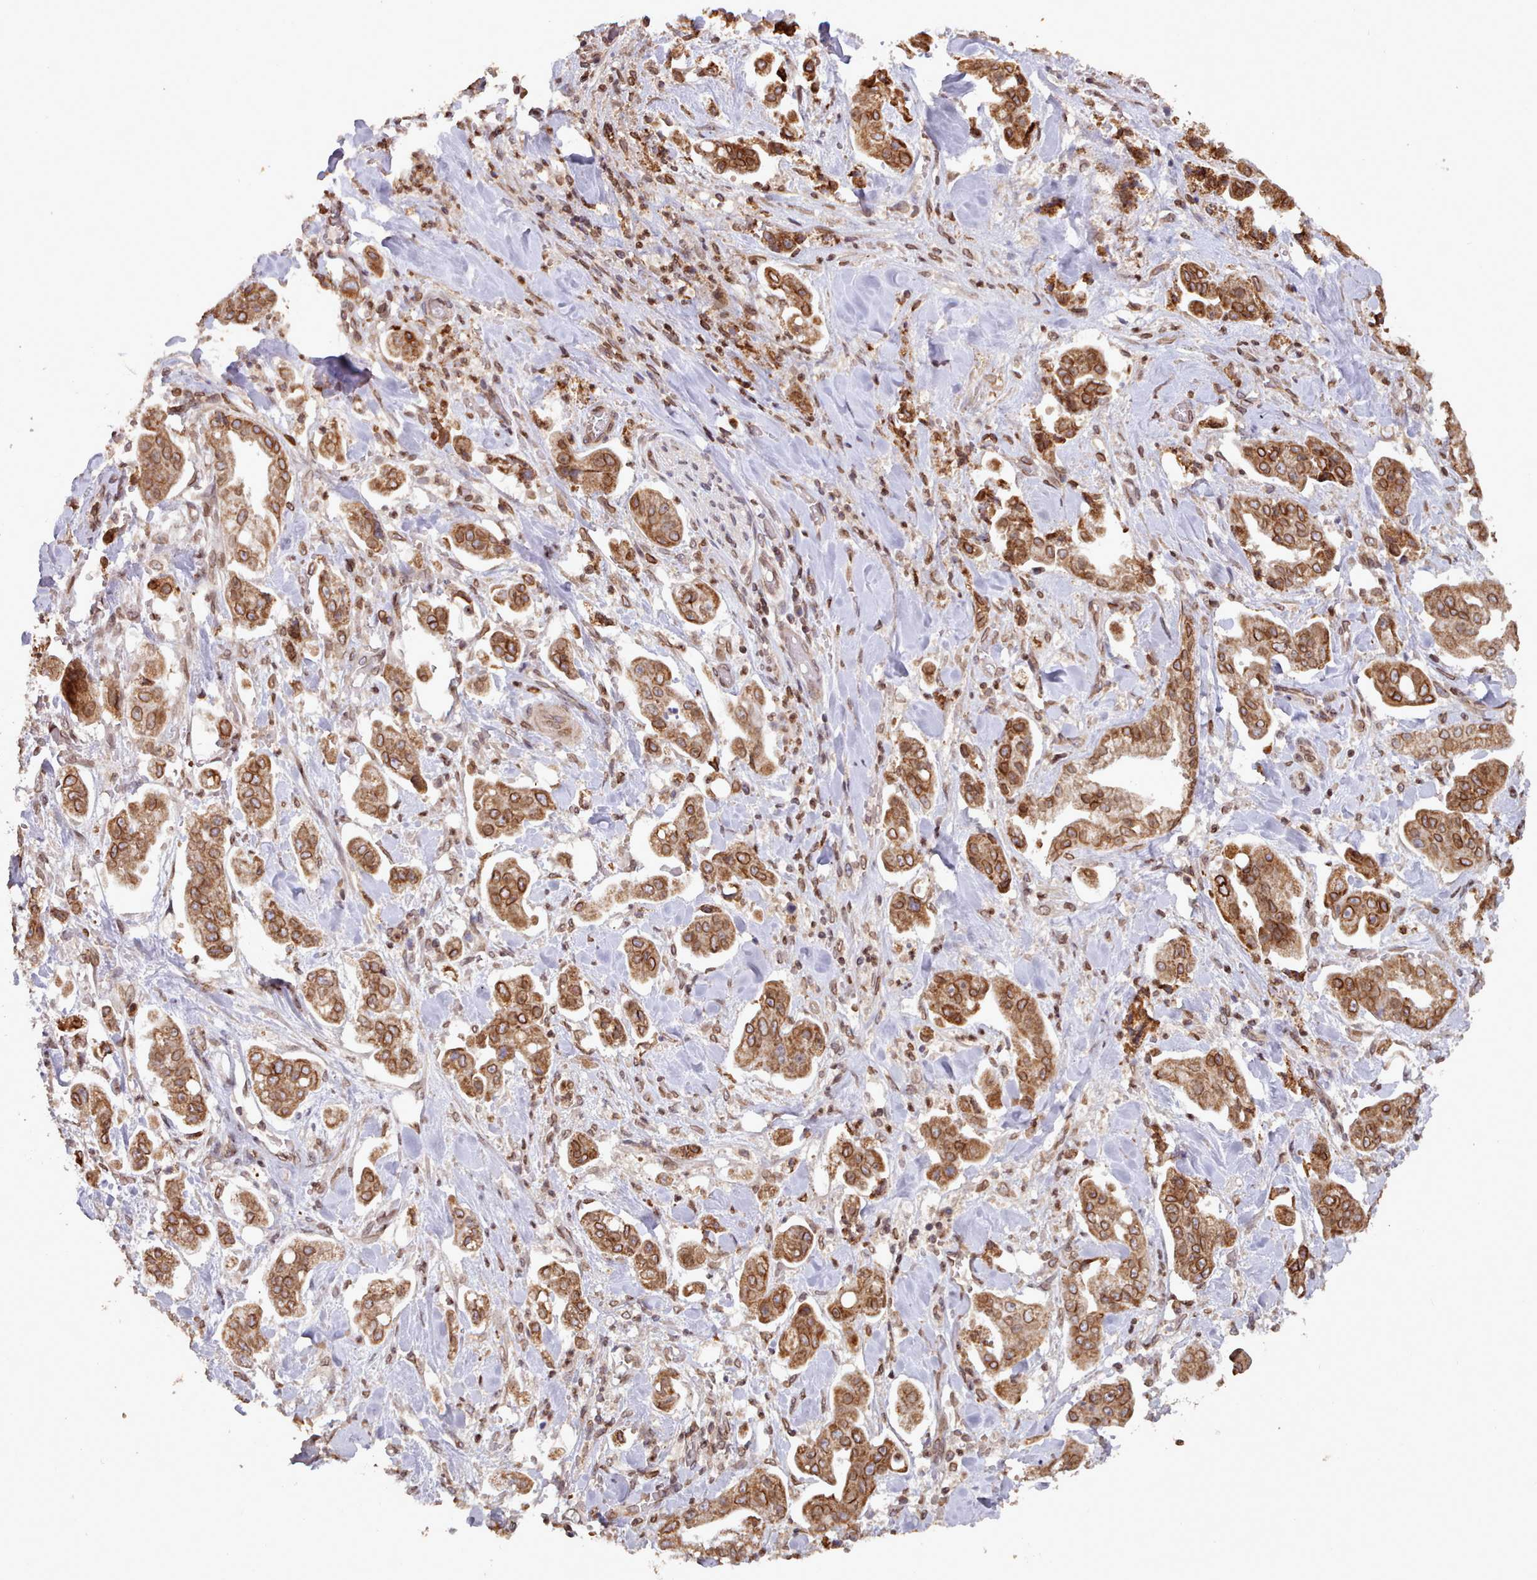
{"staining": {"intensity": "moderate", "quantity": ">75%", "location": "cytoplasmic/membranous"}, "tissue": "stomach cancer", "cell_type": "Tumor cells", "image_type": "cancer", "snomed": [{"axis": "morphology", "description": "Adenocarcinoma, NOS"}, {"axis": "topography", "description": "Stomach"}], "caption": "Stomach cancer stained for a protein reveals moderate cytoplasmic/membranous positivity in tumor cells.", "gene": "TOR1AIP1", "patient": {"sex": "male", "age": 62}}